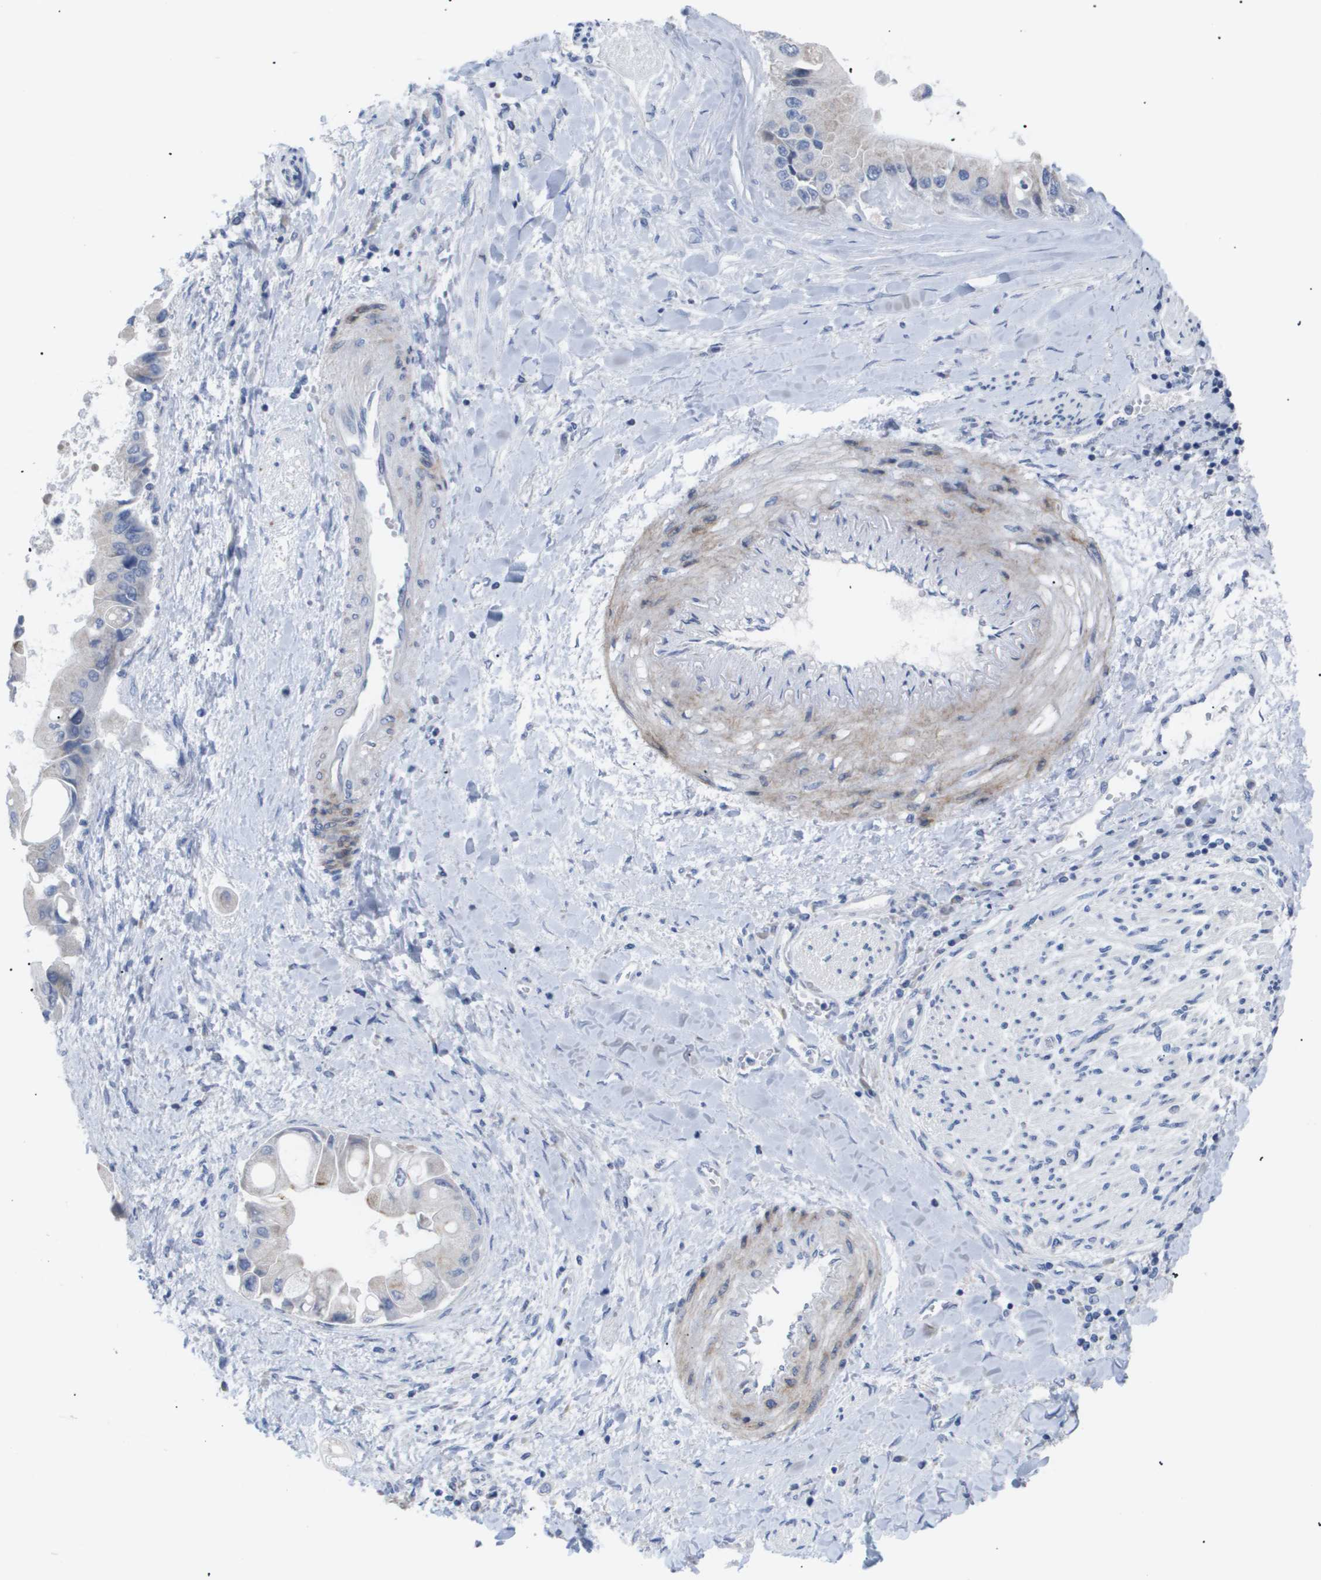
{"staining": {"intensity": "negative", "quantity": "none", "location": "none"}, "tissue": "liver cancer", "cell_type": "Tumor cells", "image_type": "cancer", "snomed": [{"axis": "morphology", "description": "Cholangiocarcinoma"}, {"axis": "topography", "description": "Liver"}], "caption": "DAB immunohistochemical staining of human liver cancer shows no significant staining in tumor cells.", "gene": "CAV3", "patient": {"sex": "male", "age": 50}}